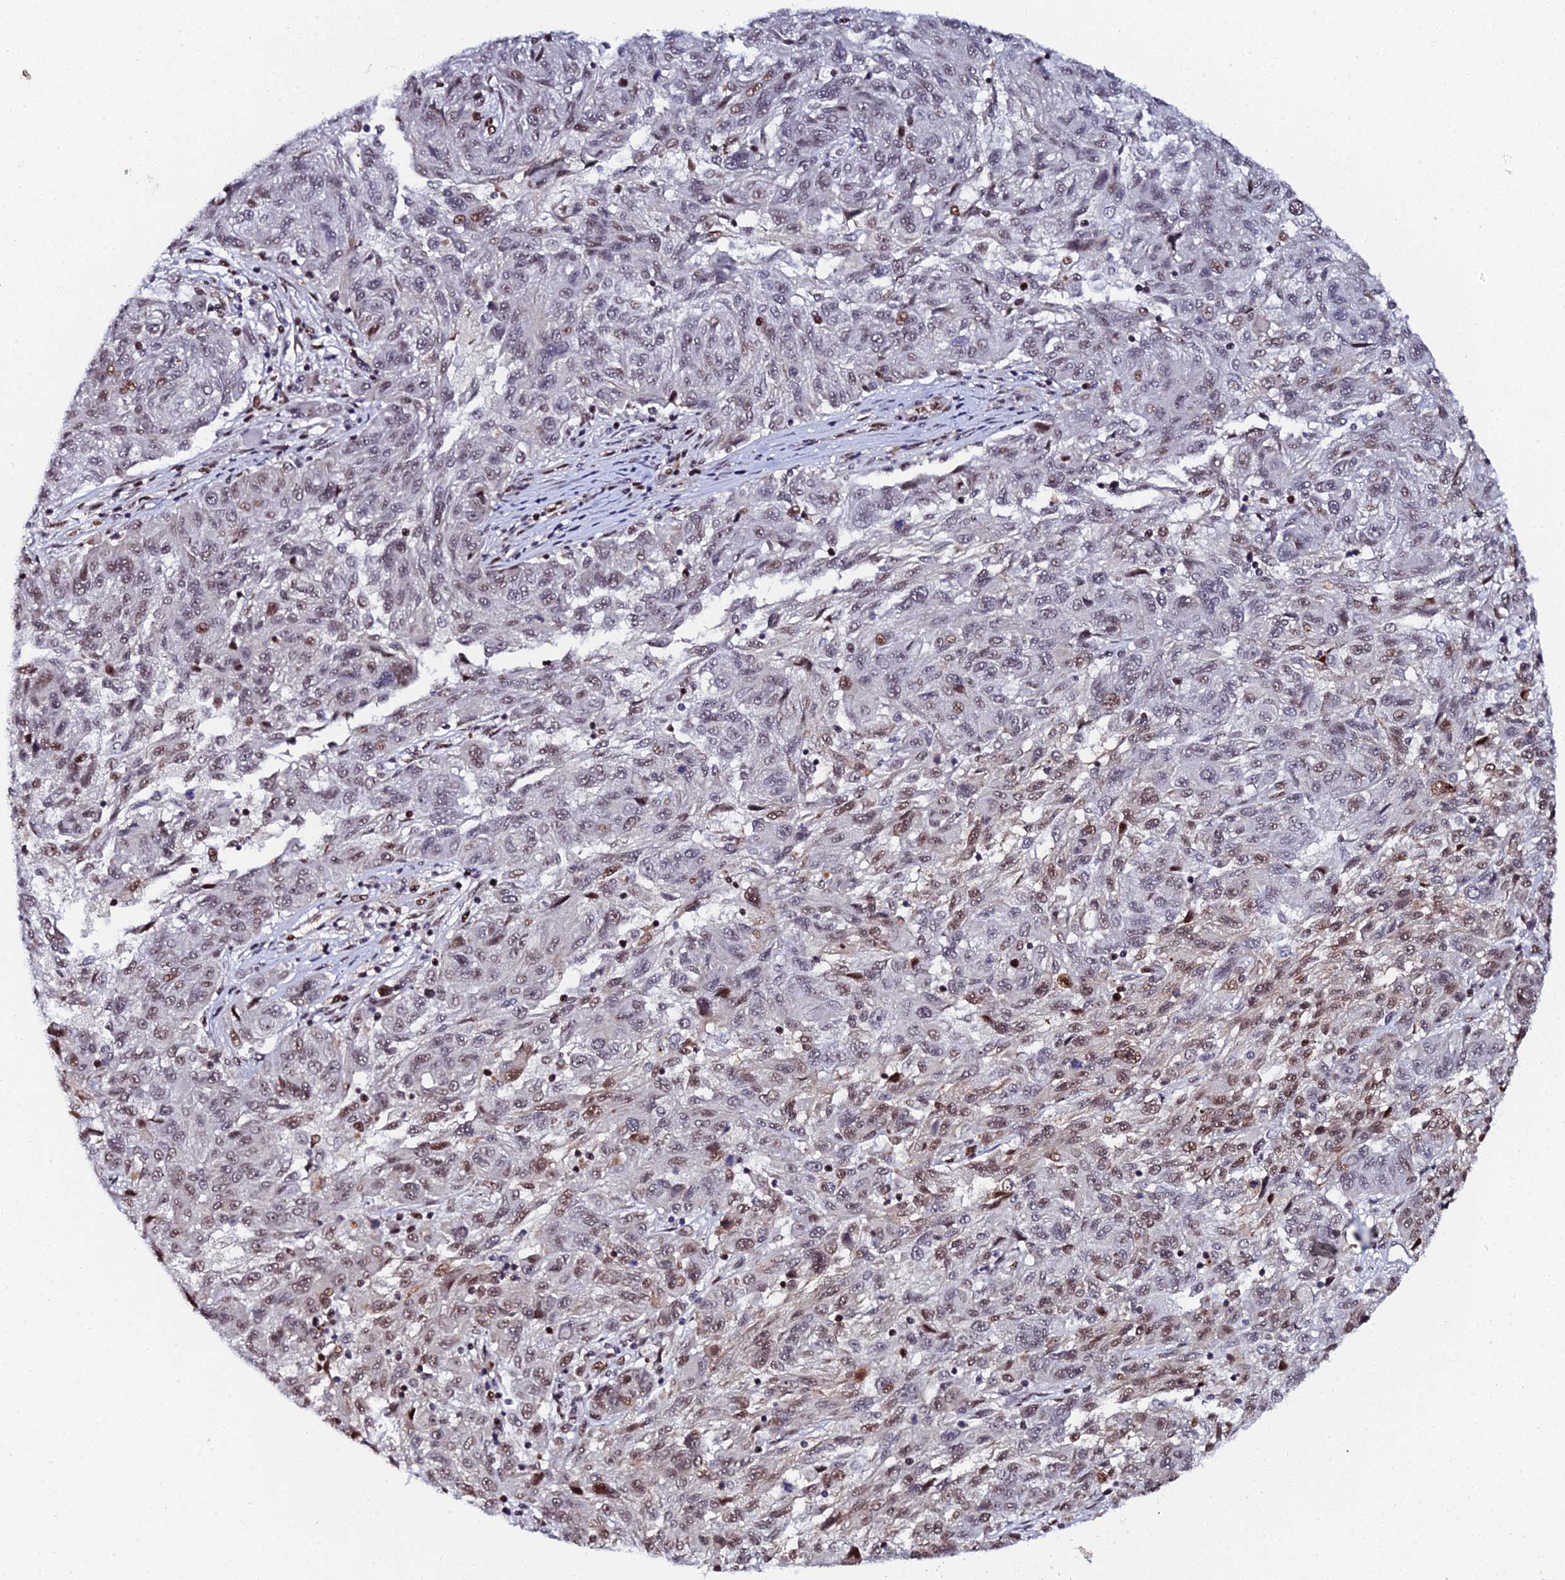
{"staining": {"intensity": "weak", "quantity": "25%-75%", "location": "nuclear"}, "tissue": "melanoma", "cell_type": "Tumor cells", "image_type": "cancer", "snomed": [{"axis": "morphology", "description": "Malignant melanoma, NOS"}, {"axis": "topography", "description": "Skin"}], "caption": "The histopathology image displays a brown stain indicating the presence of a protein in the nuclear of tumor cells in melanoma.", "gene": "TIFA", "patient": {"sex": "male", "age": 53}}